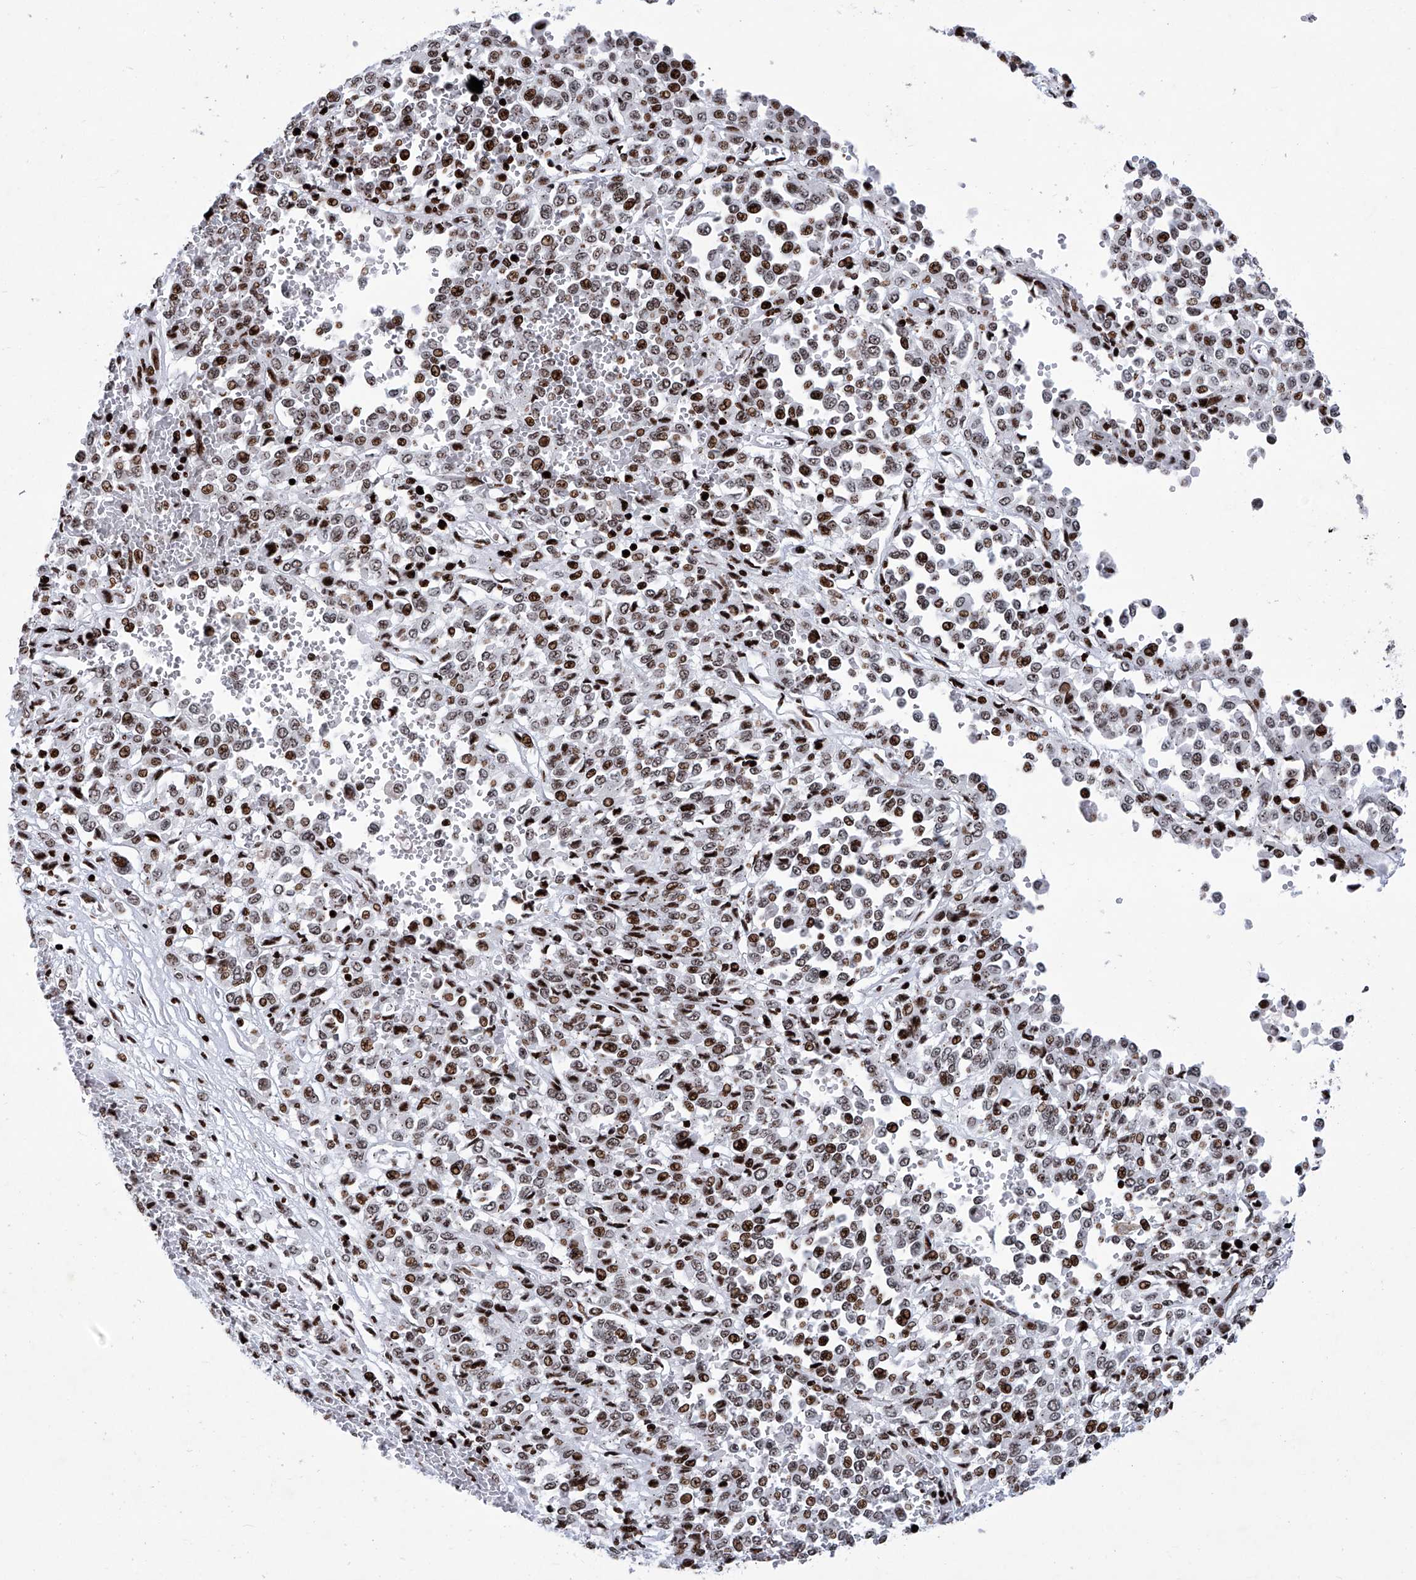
{"staining": {"intensity": "moderate", "quantity": ">75%", "location": "nuclear"}, "tissue": "melanoma", "cell_type": "Tumor cells", "image_type": "cancer", "snomed": [{"axis": "morphology", "description": "Malignant melanoma, Metastatic site"}, {"axis": "topography", "description": "Pancreas"}], "caption": "An image of malignant melanoma (metastatic site) stained for a protein shows moderate nuclear brown staining in tumor cells. (Brightfield microscopy of DAB IHC at high magnification).", "gene": "HEY2", "patient": {"sex": "female", "age": 30}}